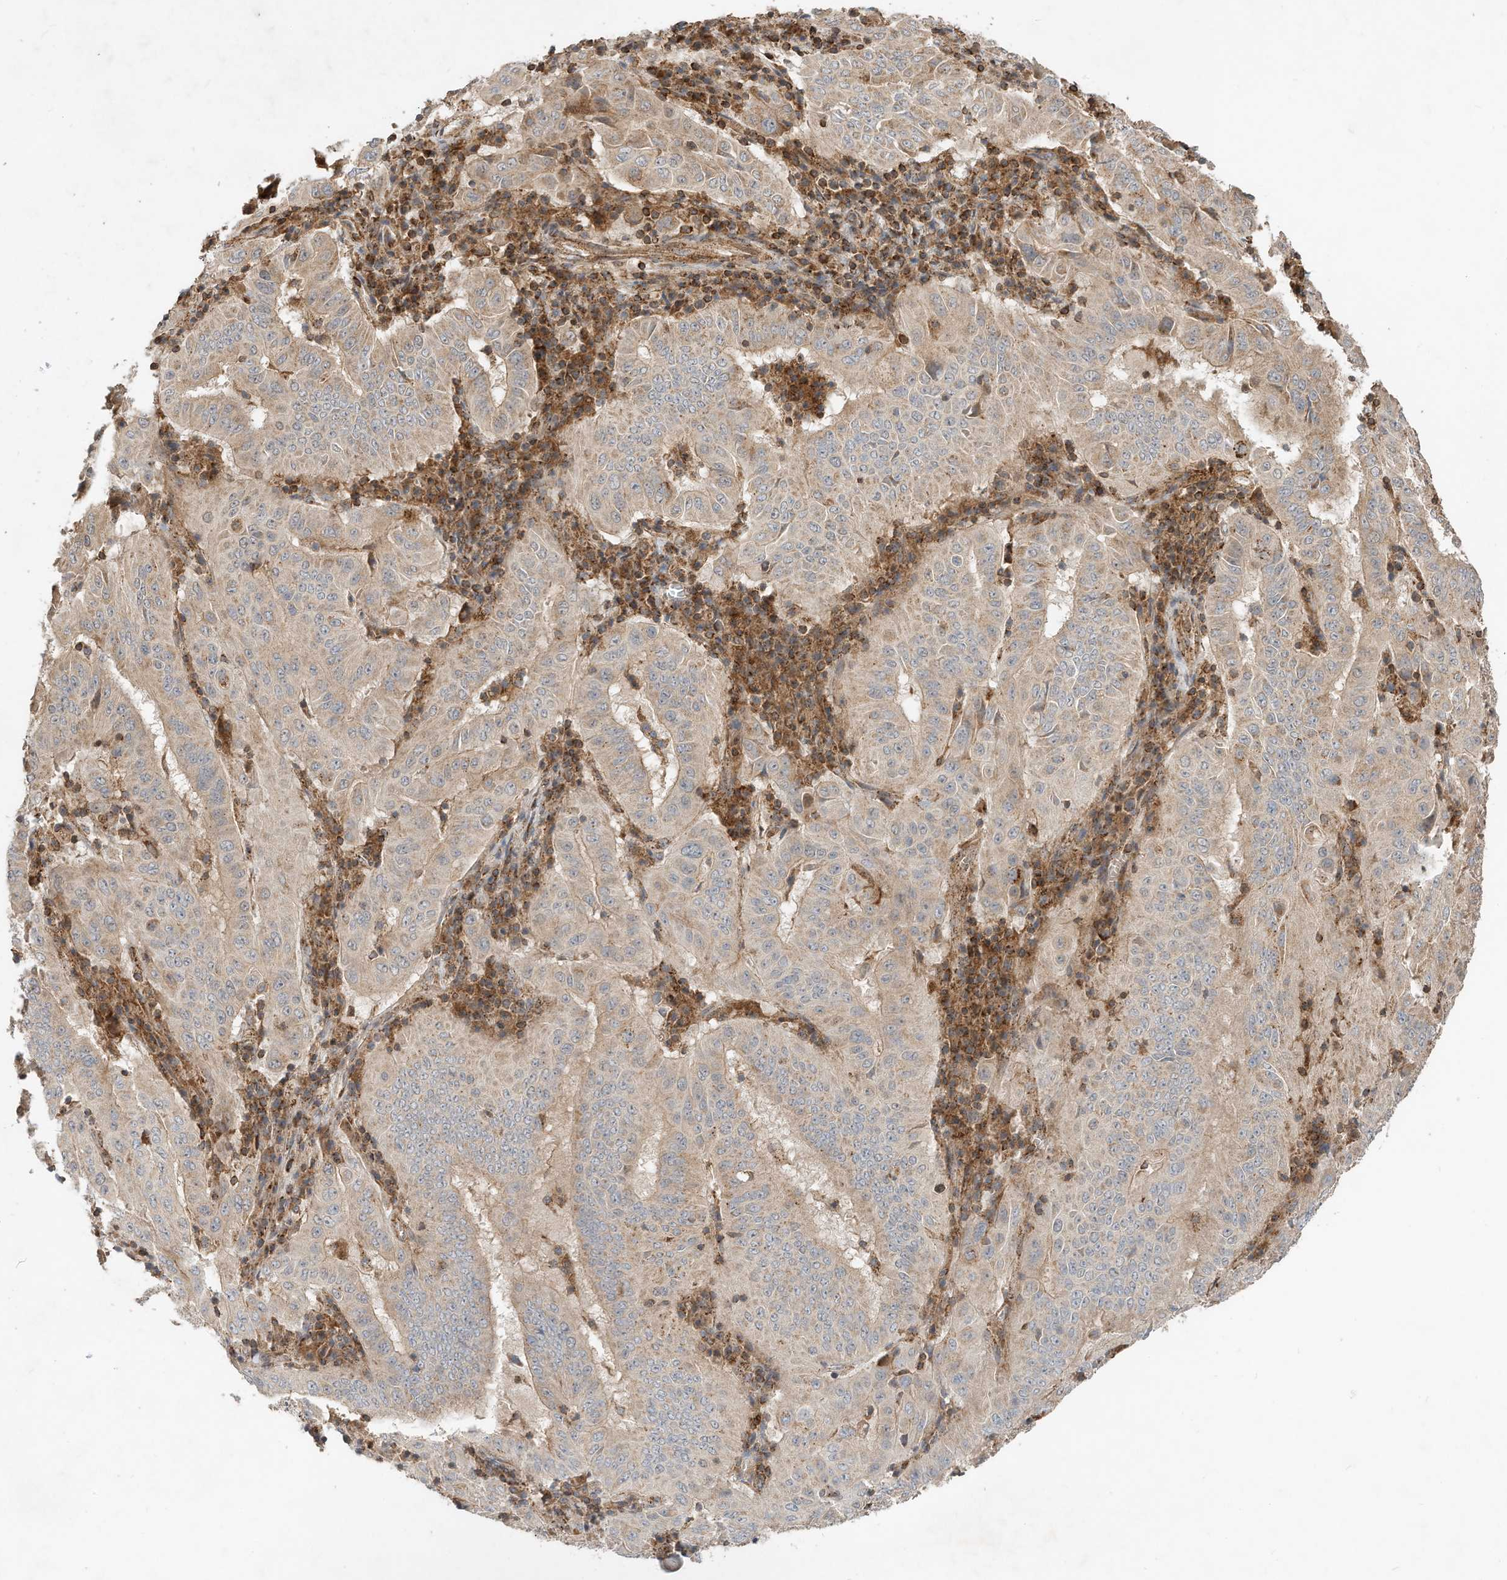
{"staining": {"intensity": "weak", "quantity": "25%-75%", "location": "cytoplasmic/membranous"}, "tissue": "pancreatic cancer", "cell_type": "Tumor cells", "image_type": "cancer", "snomed": [{"axis": "morphology", "description": "Adenocarcinoma, NOS"}, {"axis": "topography", "description": "Pancreas"}], "caption": "Protein expression analysis of adenocarcinoma (pancreatic) displays weak cytoplasmic/membranous staining in approximately 25%-75% of tumor cells. (DAB = brown stain, brightfield microscopy at high magnification).", "gene": "CPAMD8", "patient": {"sex": "male", "age": 63}}